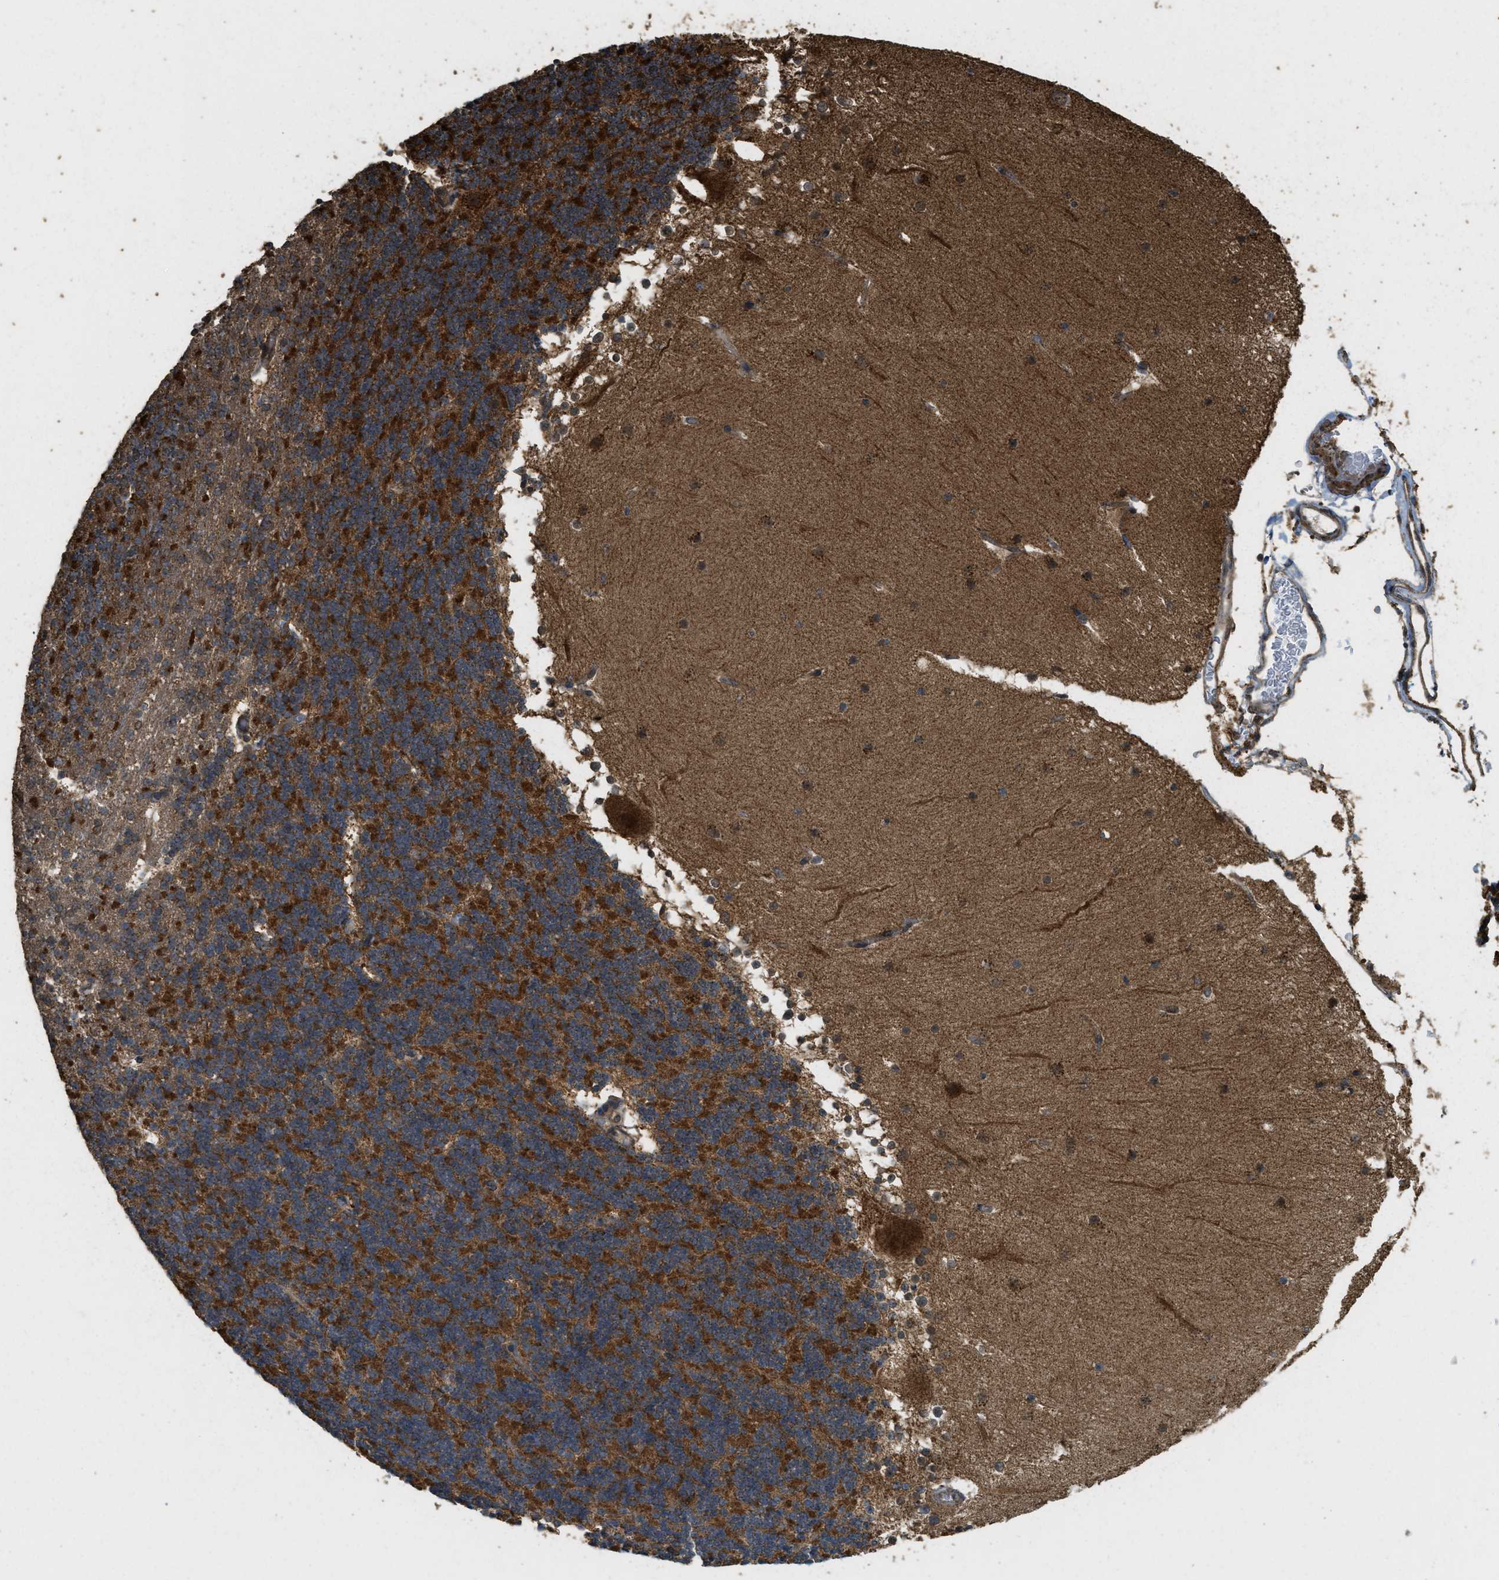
{"staining": {"intensity": "strong", "quantity": "25%-75%", "location": "cytoplasmic/membranous"}, "tissue": "cerebellum", "cell_type": "Cells in granular layer", "image_type": "normal", "snomed": [{"axis": "morphology", "description": "Normal tissue, NOS"}, {"axis": "topography", "description": "Cerebellum"}], "caption": "Immunohistochemistry of unremarkable cerebellum exhibits high levels of strong cytoplasmic/membranous expression in approximately 25%-75% of cells in granular layer.", "gene": "CTPS1", "patient": {"sex": "female", "age": 19}}